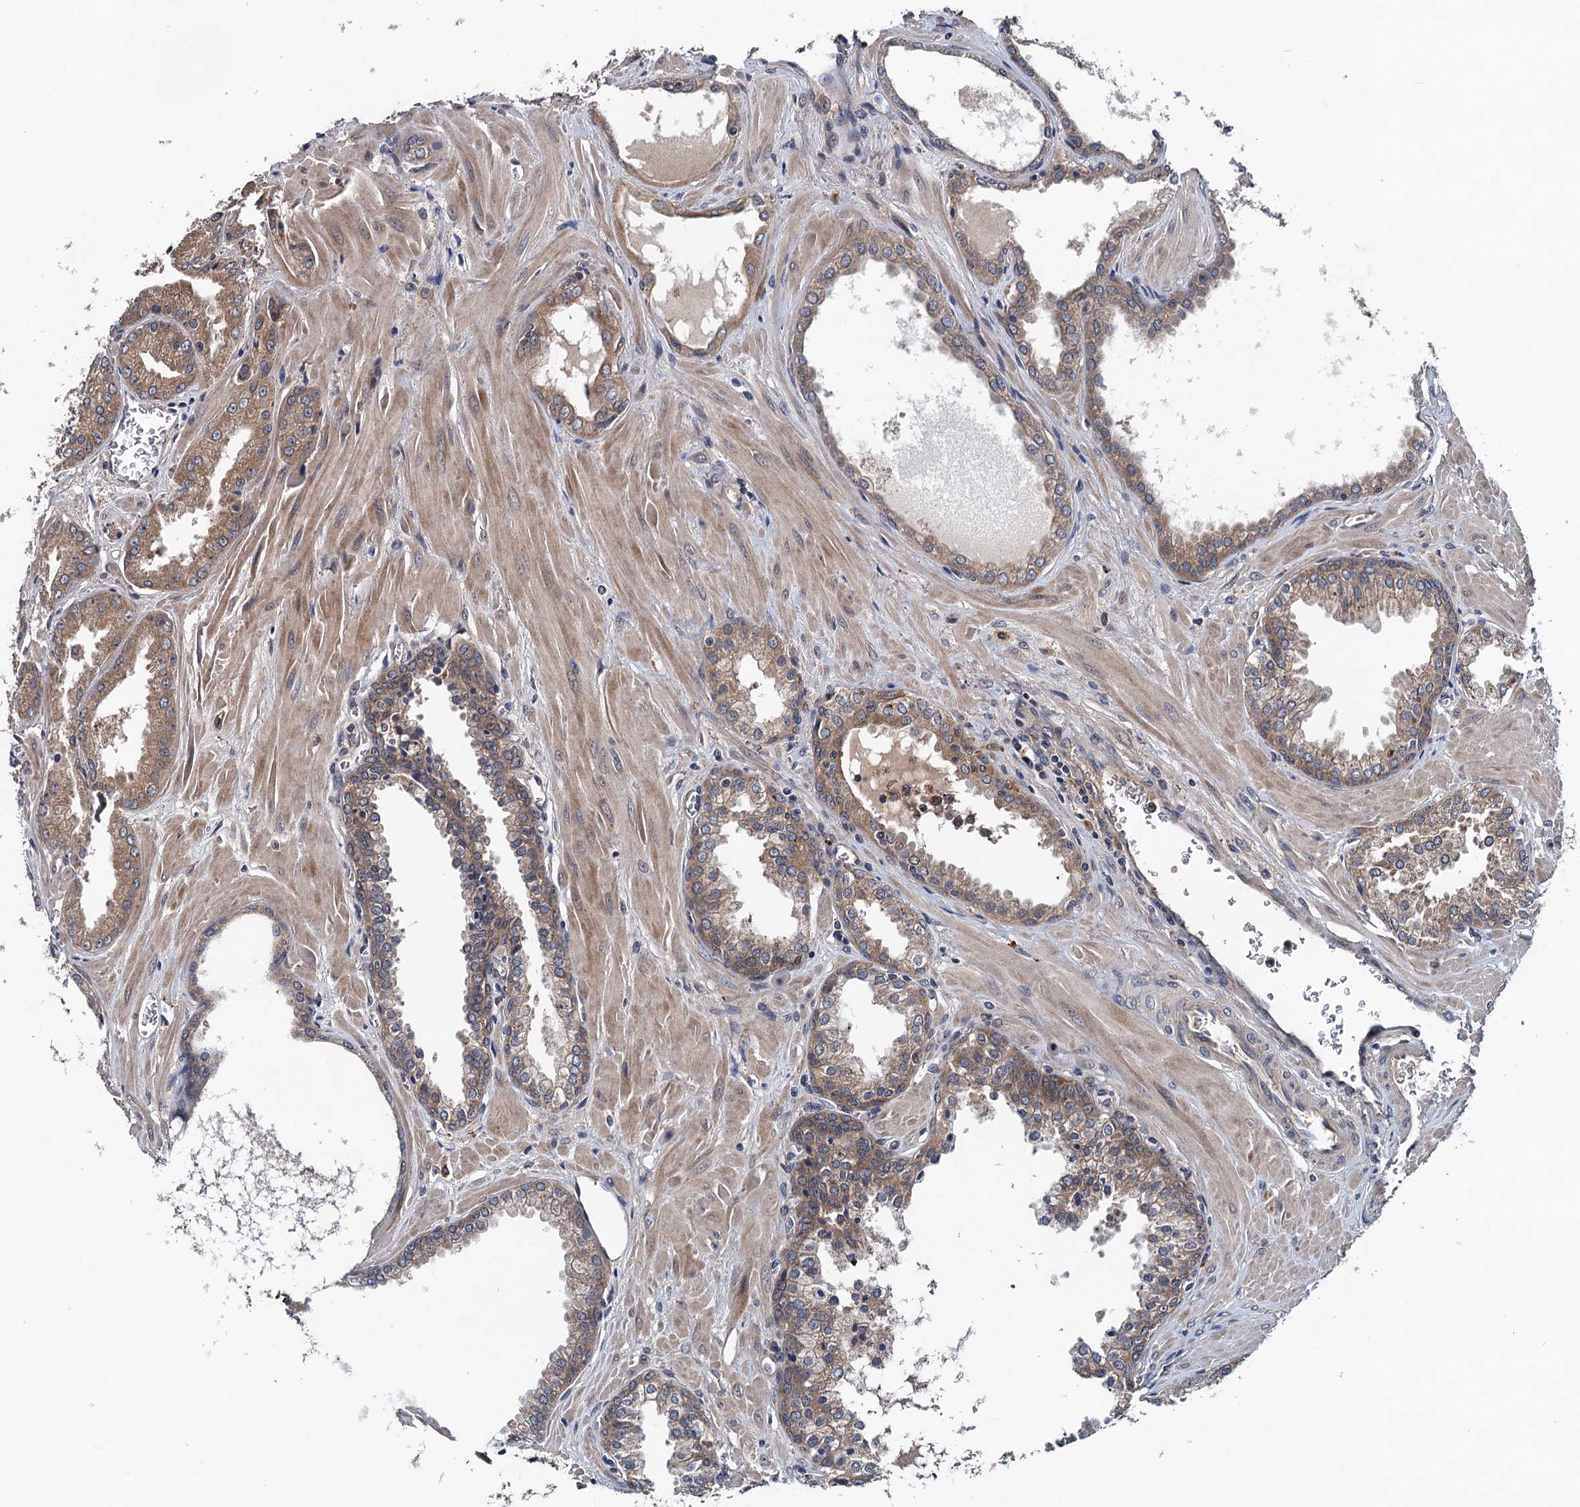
{"staining": {"intensity": "weak", "quantity": ">75%", "location": "cytoplasmic/membranous"}, "tissue": "prostate cancer", "cell_type": "Tumor cells", "image_type": "cancer", "snomed": [{"axis": "morphology", "description": "Adenocarcinoma, Low grade"}, {"axis": "topography", "description": "Prostate"}], "caption": "DAB immunohistochemical staining of prostate cancer exhibits weak cytoplasmic/membranous protein staining in approximately >75% of tumor cells. The staining was performed using DAB, with brown indicating positive protein expression. Nuclei are stained blue with hematoxylin.", "gene": "BLTP3B", "patient": {"sex": "male", "age": 67}}